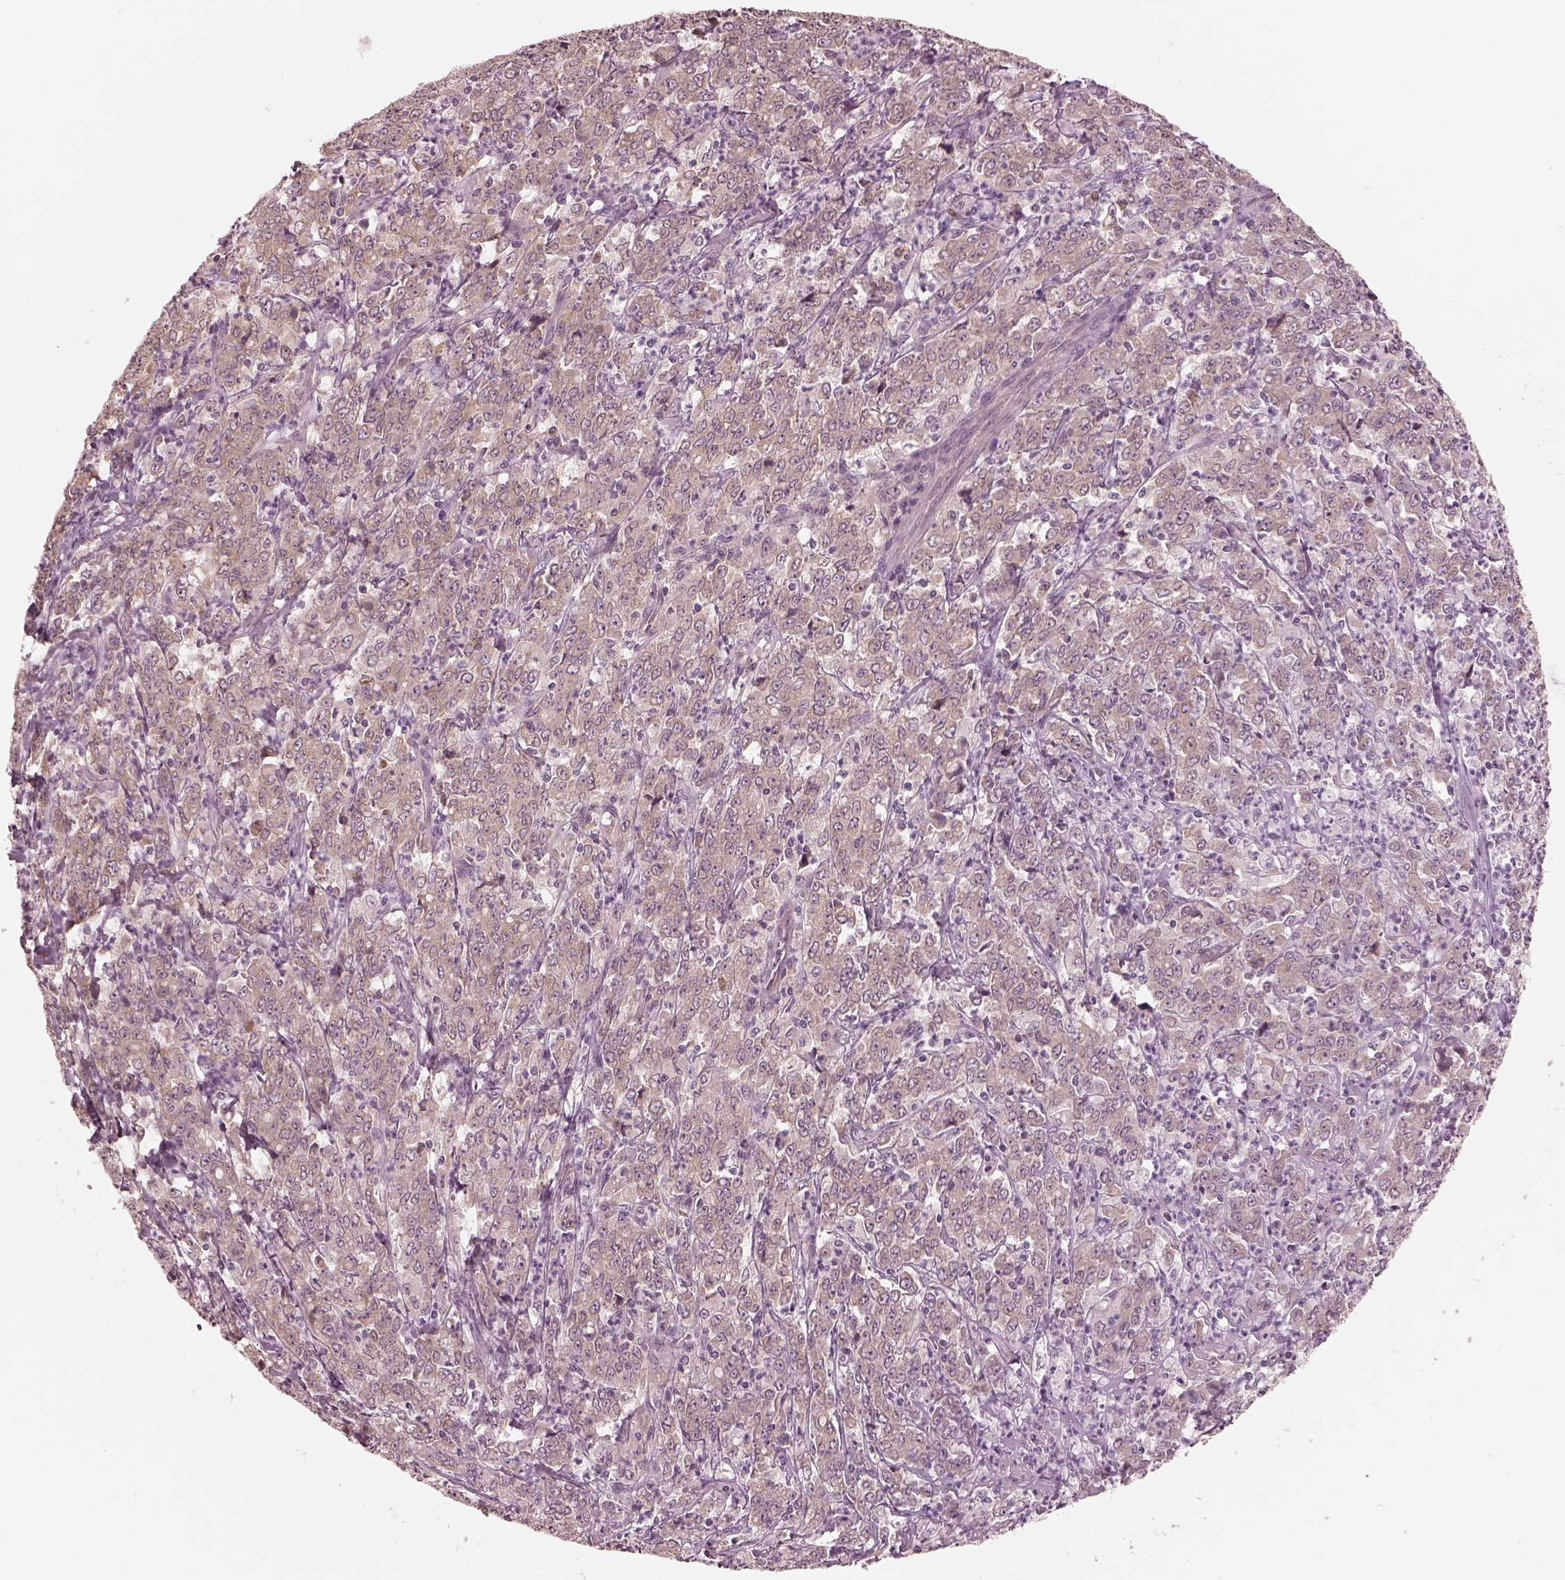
{"staining": {"intensity": "weak", "quantity": ">75%", "location": "cytoplasmic/membranous"}, "tissue": "stomach cancer", "cell_type": "Tumor cells", "image_type": "cancer", "snomed": [{"axis": "morphology", "description": "Adenocarcinoma, NOS"}, {"axis": "topography", "description": "Stomach, lower"}], "caption": "Immunohistochemistry histopathology image of neoplastic tissue: human stomach adenocarcinoma stained using immunohistochemistry reveals low levels of weak protein expression localized specifically in the cytoplasmic/membranous of tumor cells, appearing as a cytoplasmic/membranous brown color.", "gene": "IQCB1", "patient": {"sex": "female", "age": 71}}